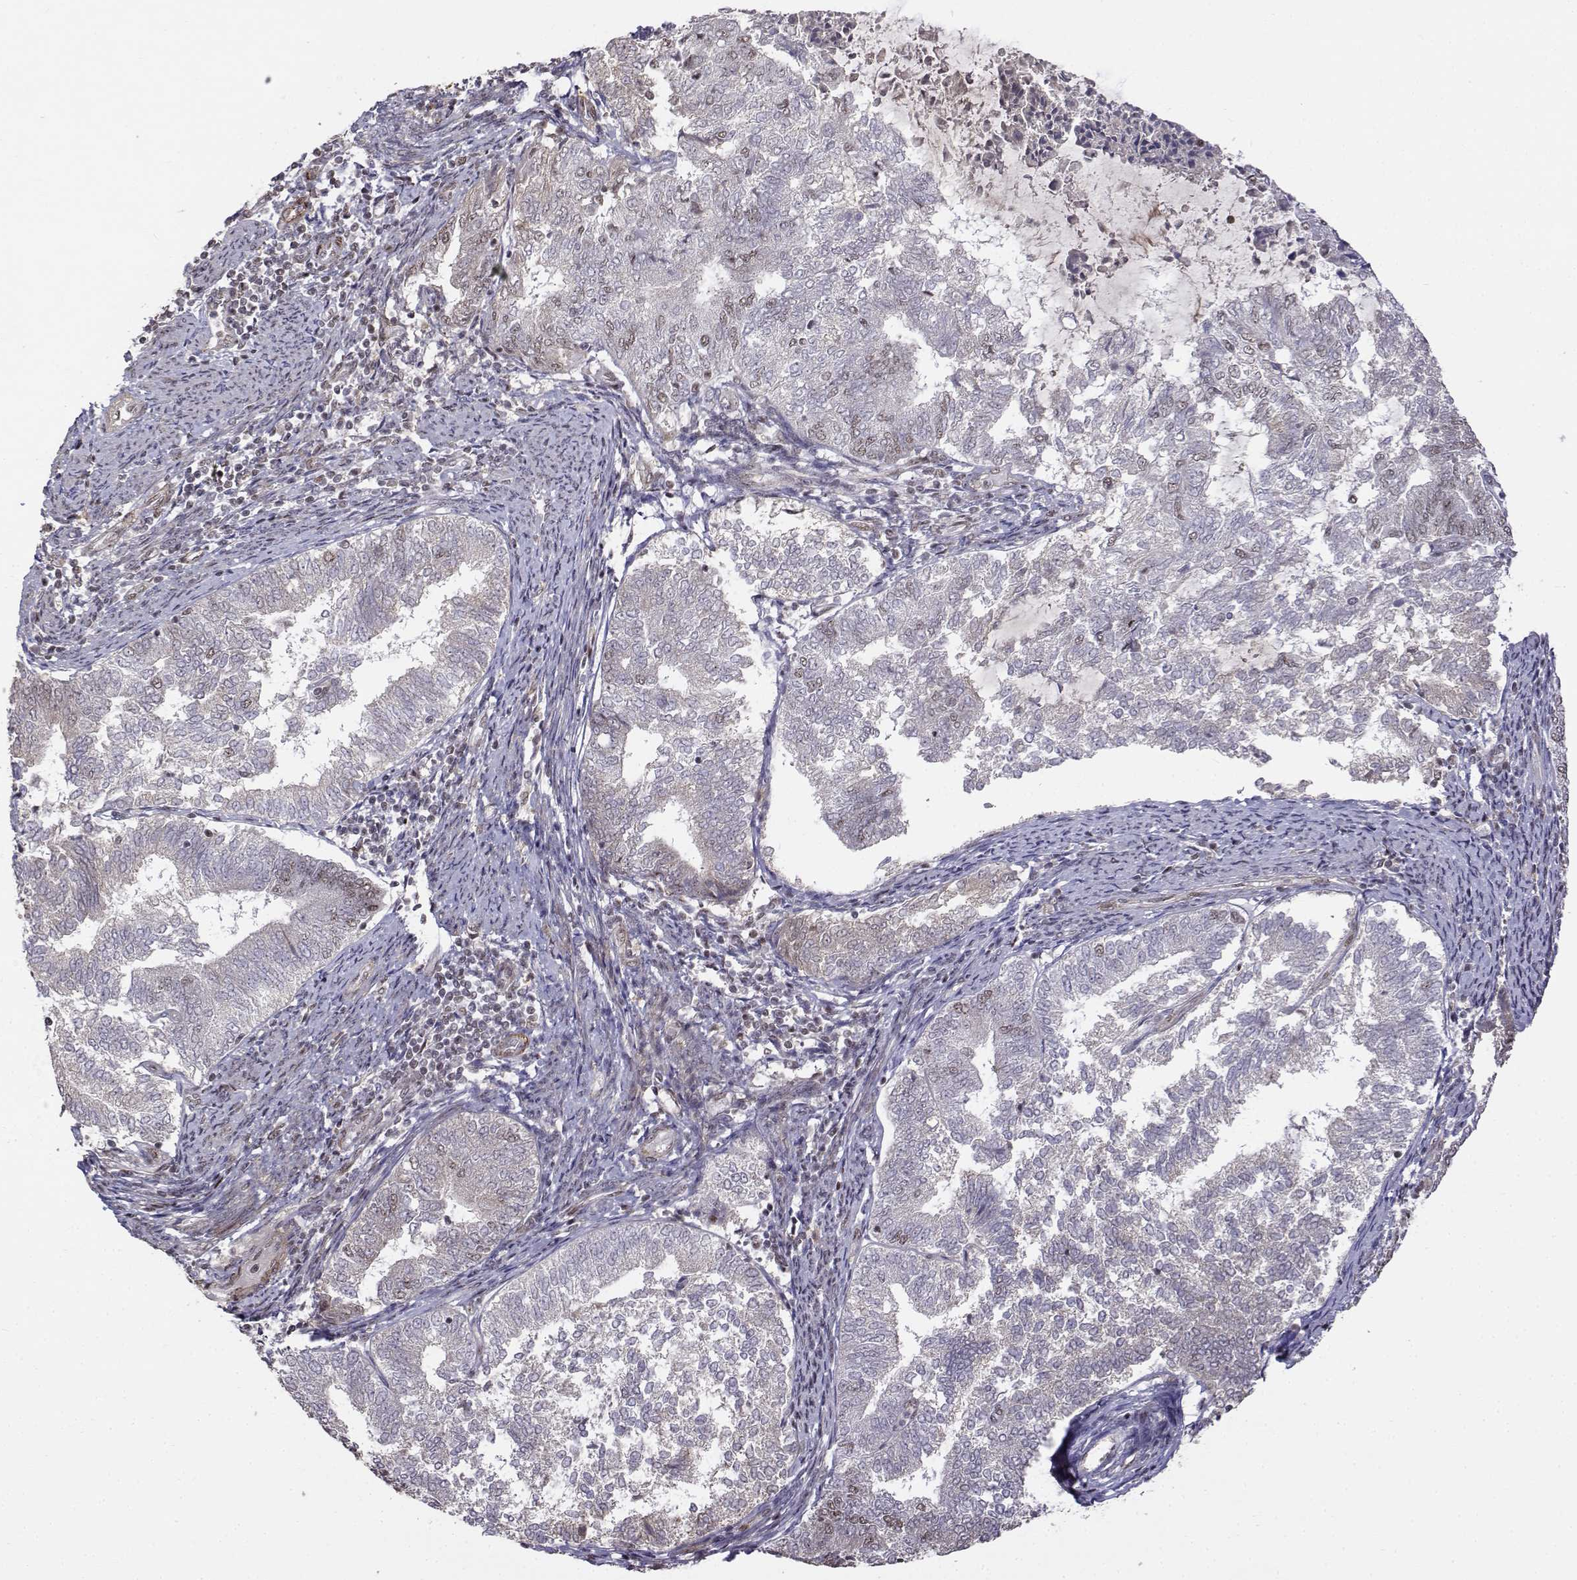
{"staining": {"intensity": "negative", "quantity": "none", "location": "none"}, "tissue": "endometrial cancer", "cell_type": "Tumor cells", "image_type": "cancer", "snomed": [{"axis": "morphology", "description": "Adenocarcinoma, NOS"}, {"axis": "topography", "description": "Endometrium"}], "caption": "An immunohistochemistry micrograph of endometrial adenocarcinoma is shown. There is no staining in tumor cells of endometrial adenocarcinoma.", "gene": "ITGA7", "patient": {"sex": "female", "age": 65}}